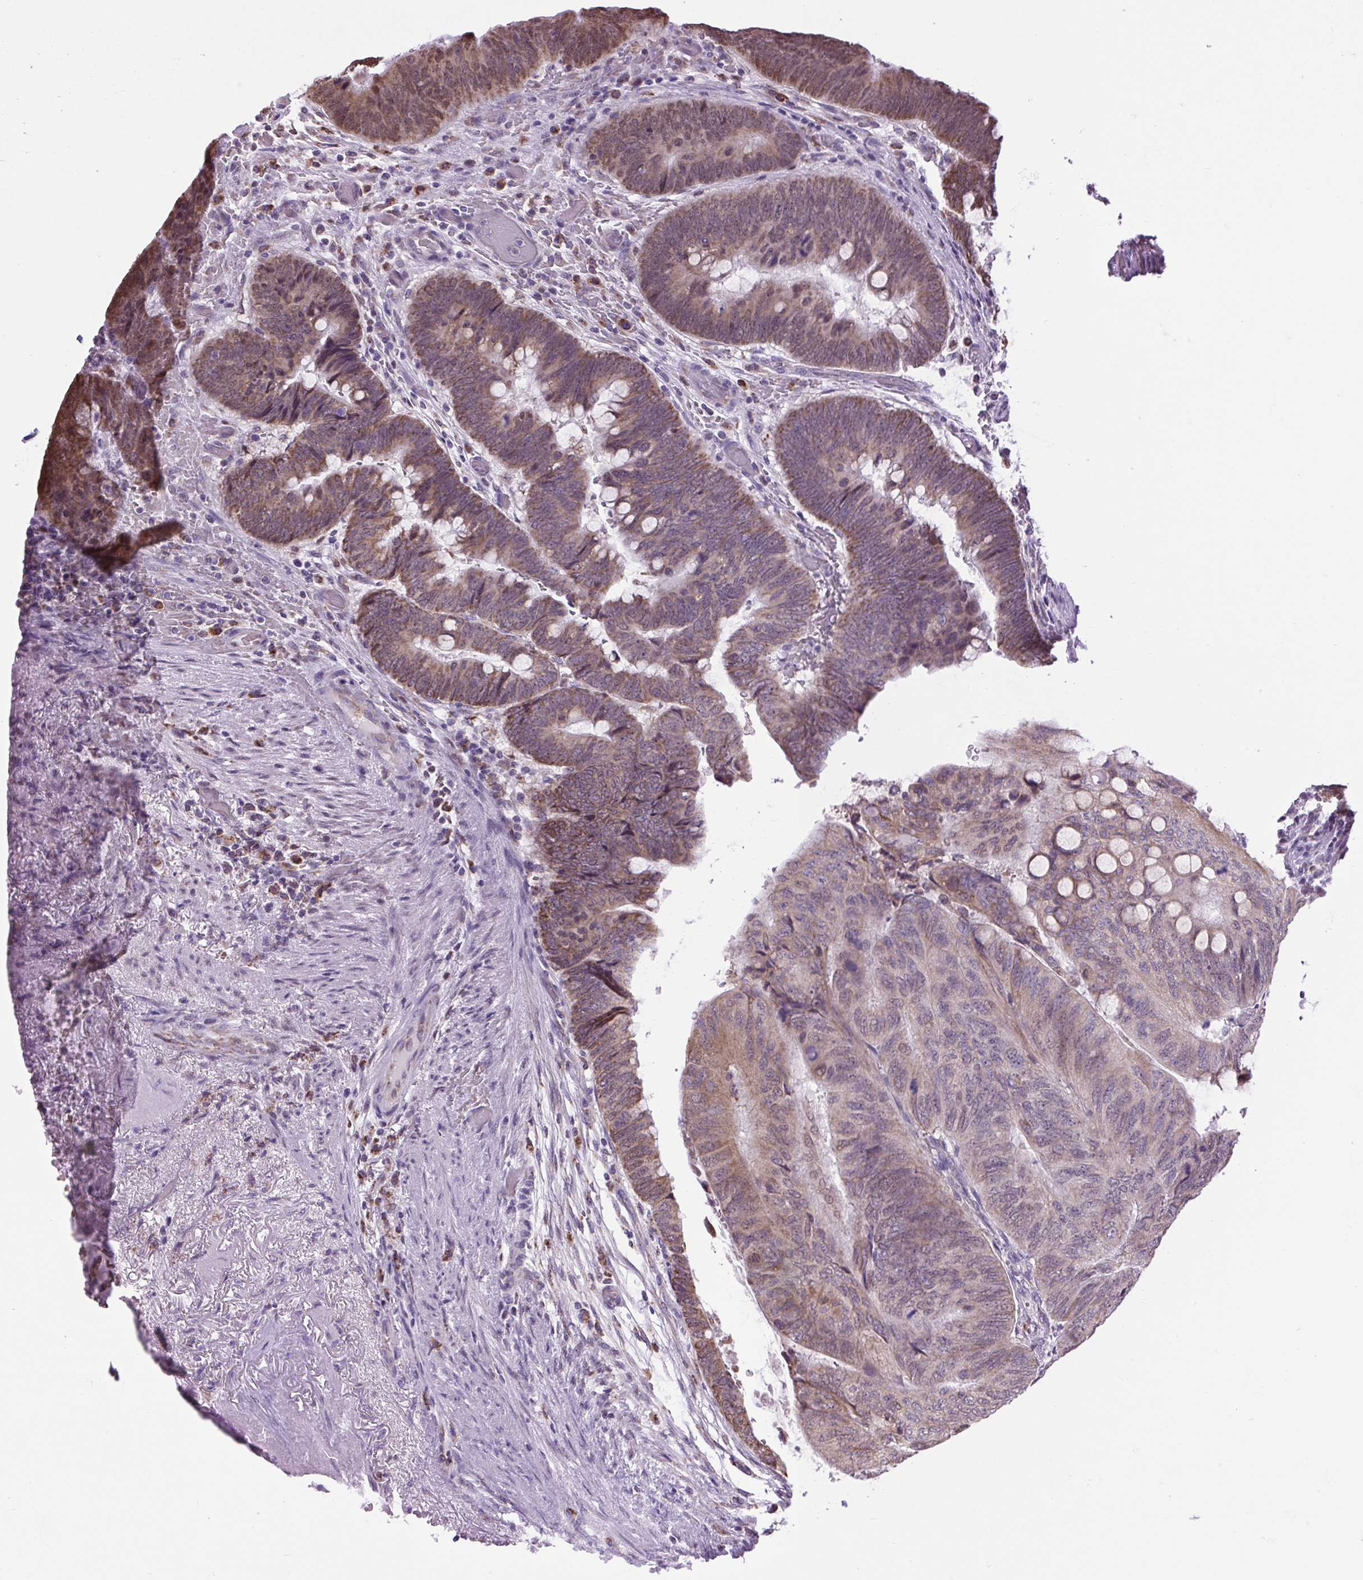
{"staining": {"intensity": "moderate", "quantity": ">75%", "location": "cytoplasmic/membranous,nuclear"}, "tissue": "colorectal cancer", "cell_type": "Tumor cells", "image_type": "cancer", "snomed": [{"axis": "morphology", "description": "Normal tissue, NOS"}, {"axis": "morphology", "description": "Adenocarcinoma, NOS"}, {"axis": "topography", "description": "Rectum"}, {"axis": "topography", "description": "Peripheral nerve tissue"}], "caption": "IHC histopathology image of neoplastic tissue: human colorectal adenocarcinoma stained using immunohistochemistry (IHC) displays medium levels of moderate protein expression localized specifically in the cytoplasmic/membranous and nuclear of tumor cells, appearing as a cytoplasmic/membranous and nuclear brown color.", "gene": "SCO2", "patient": {"sex": "male", "age": 92}}